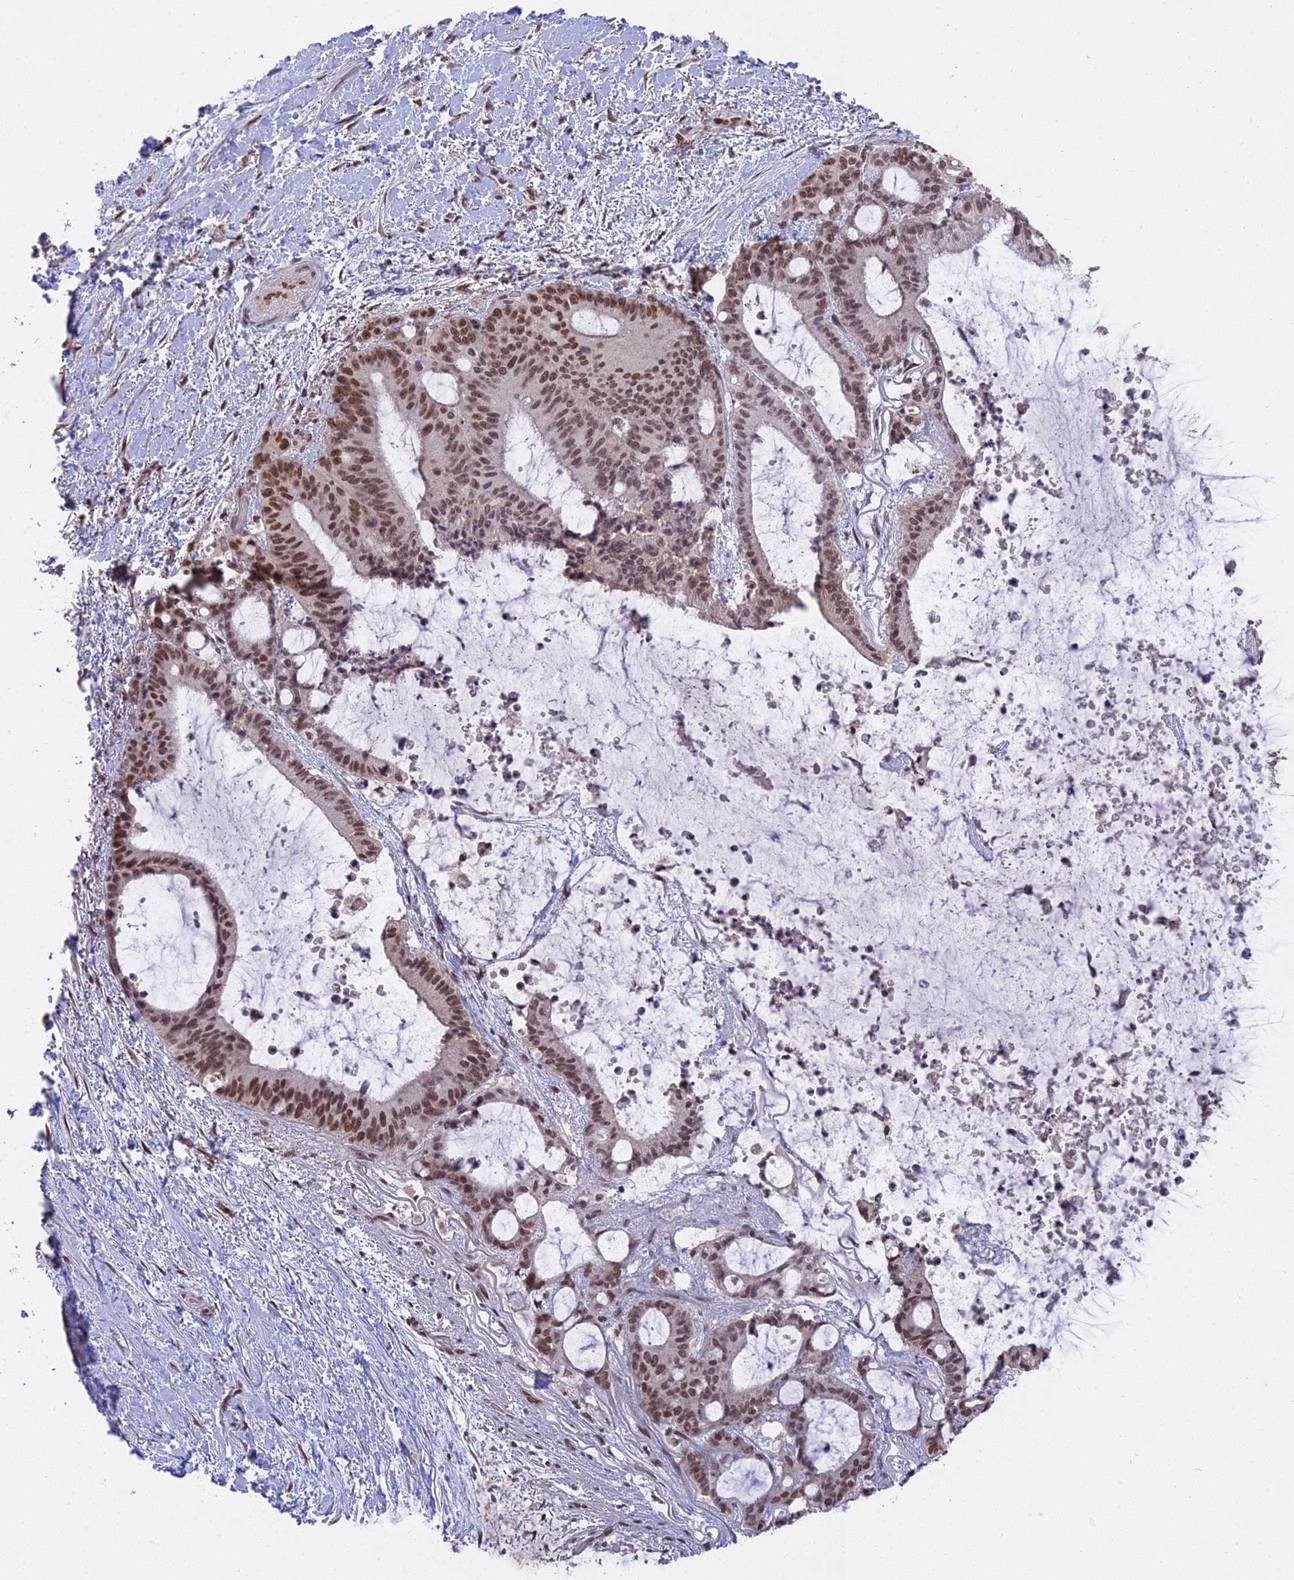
{"staining": {"intensity": "moderate", "quantity": ">75%", "location": "nuclear"}, "tissue": "liver cancer", "cell_type": "Tumor cells", "image_type": "cancer", "snomed": [{"axis": "morphology", "description": "Normal tissue, NOS"}, {"axis": "morphology", "description": "Cholangiocarcinoma"}, {"axis": "topography", "description": "Liver"}, {"axis": "topography", "description": "Peripheral nerve tissue"}], "caption": "A micrograph showing moderate nuclear staining in about >75% of tumor cells in cholangiocarcinoma (liver), as visualized by brown immunohistochemical staining.", "gene": "NR1H3", "patient": {"sex": "female", "age": 73}}